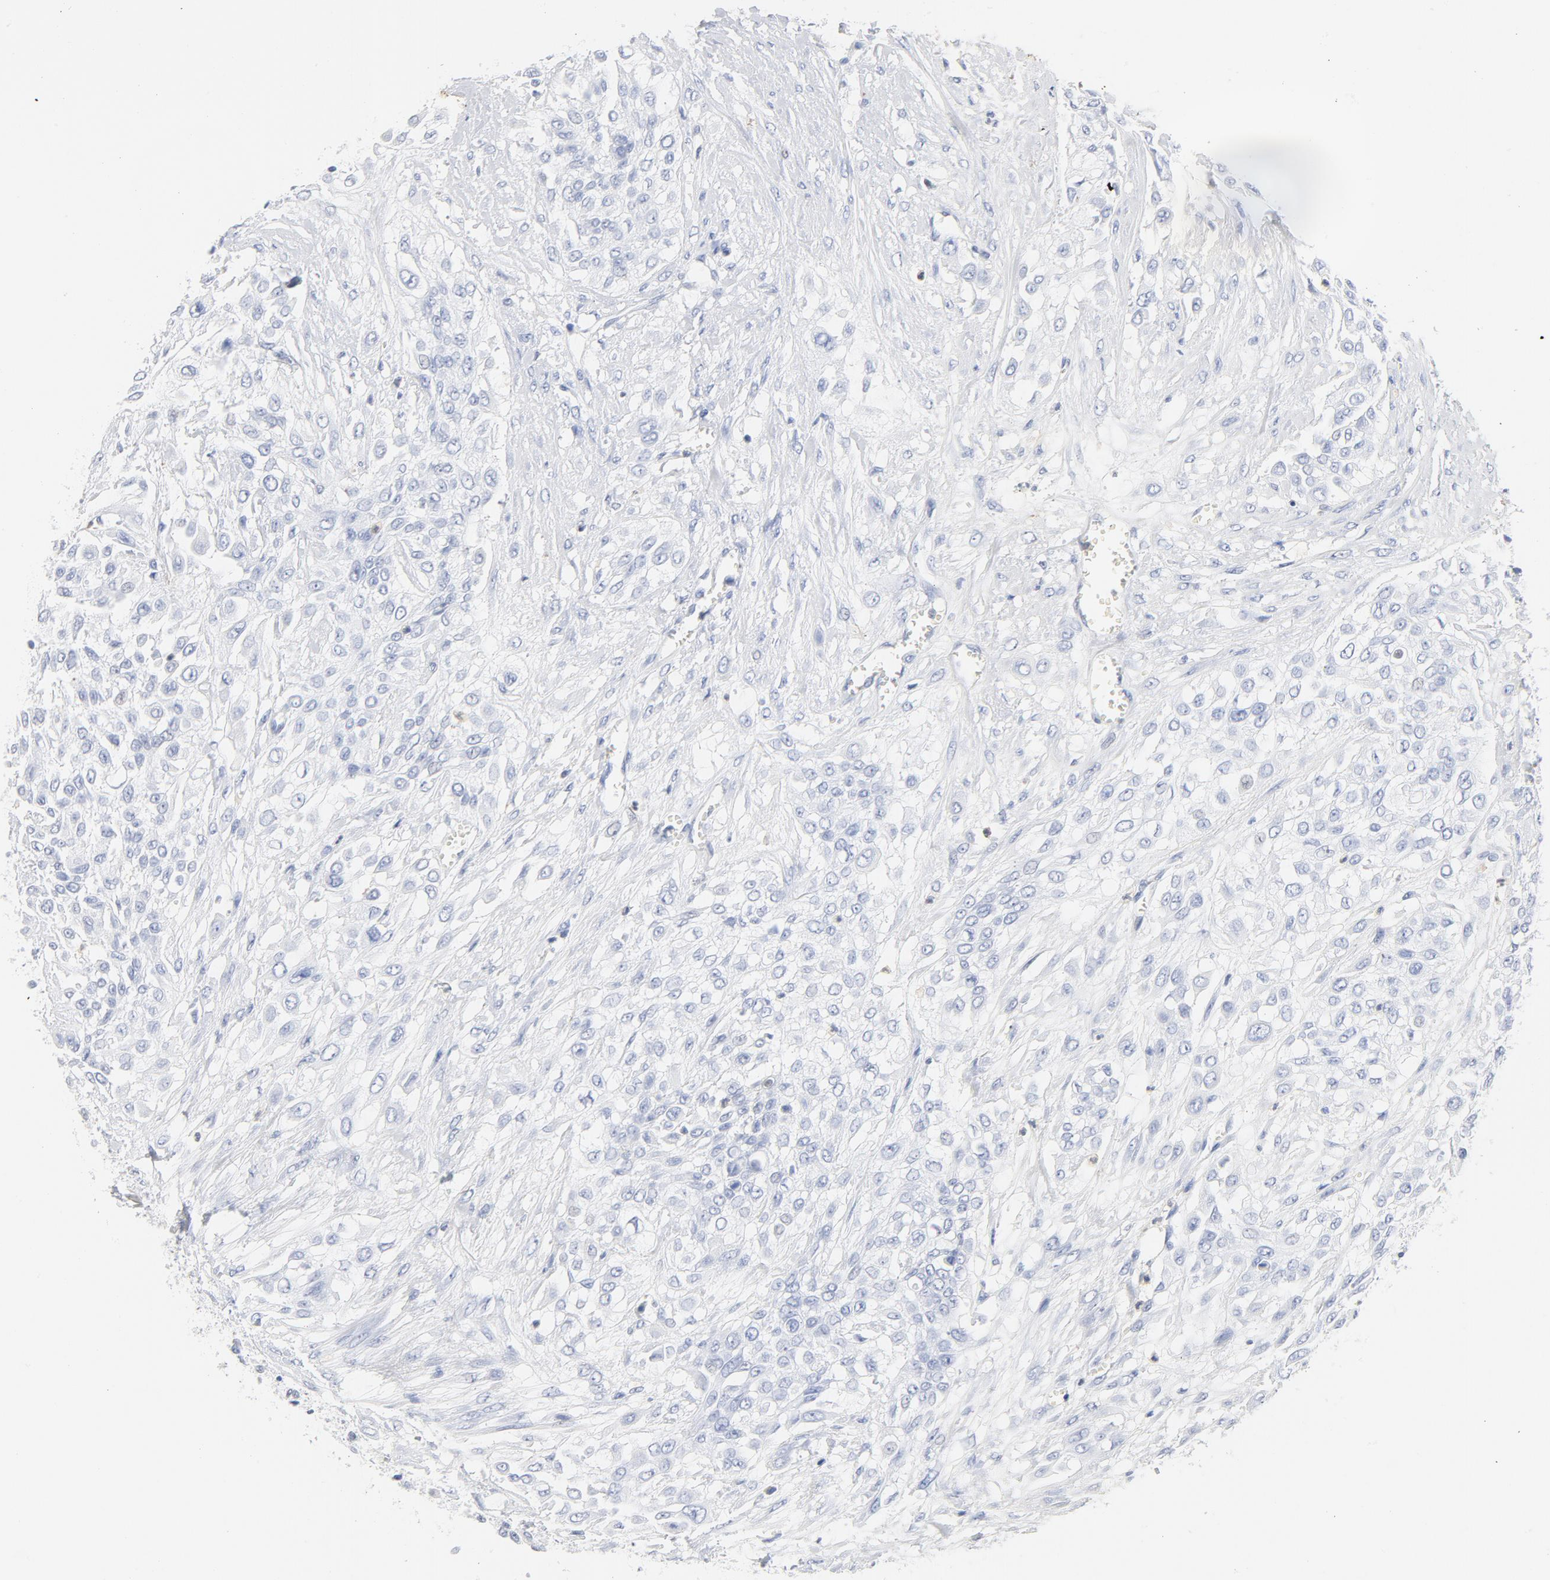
{"staining": {"intensity": "negative", "quantity": "none", "location": "none"}, "tissue": "urothelial cancer", "cell_type": "Tumor cells", "image_type": "cancer", "snomed": [{"axis": "morphology", "description": "Urothelial carcinoma, High grade"}, {"axis": "topography", "description": "Urinary bladder"}], "caption": "A high-resolution image shows immunohistochemistry (IHC) staining of urothelial cancer, which shows no significant expression in tumor cells.", "gene": "CDKN1B", "patient": {"sex": "male", "age": 57}}